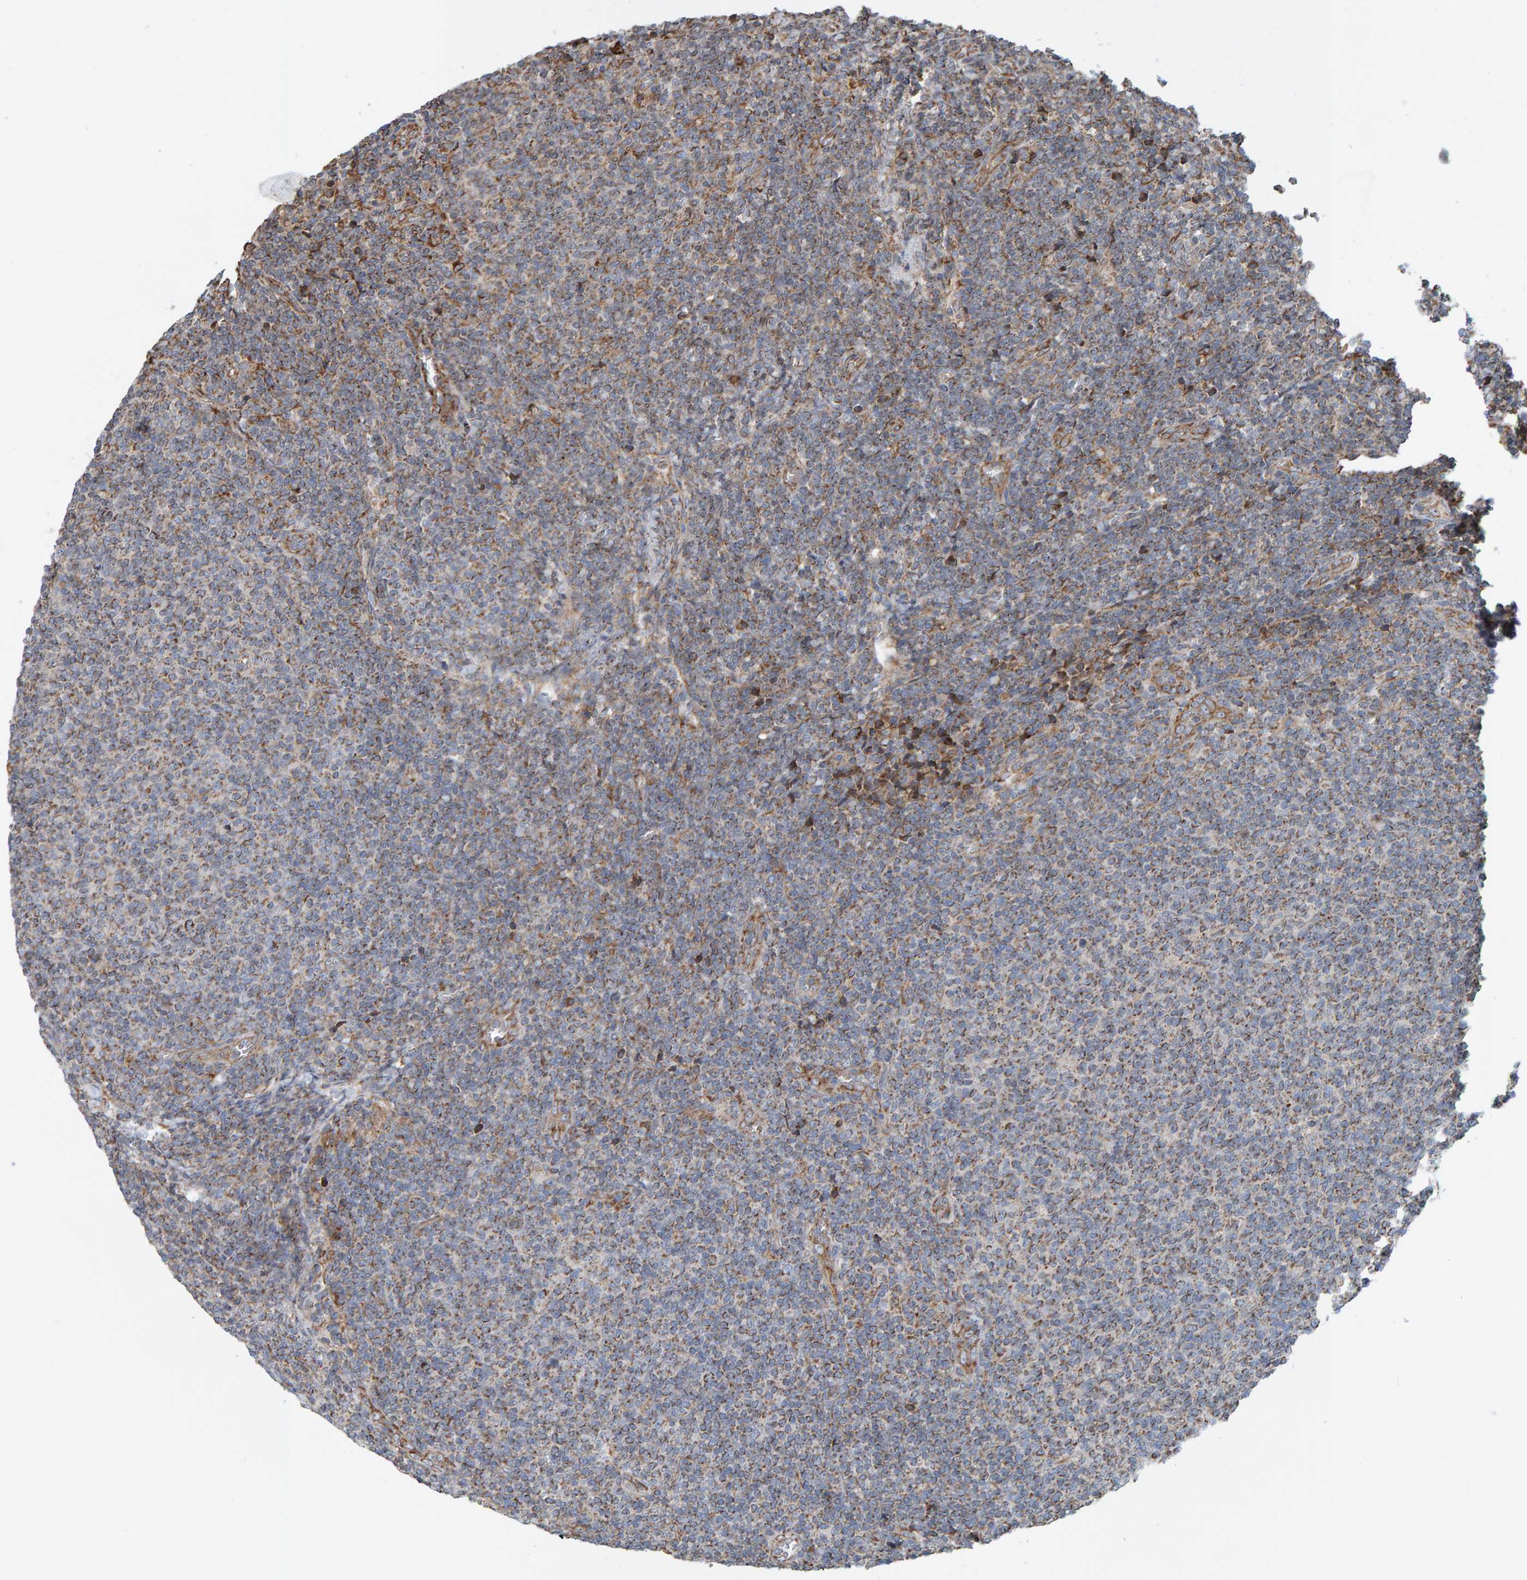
{"staining": {"intensity": "moderate", "quantity": ">75%", "location": "cytoplasmic/membranous"}, "tissue": "lymphoma", "cell_type": "Tumor cells", "image_type": "cancer", "snomed": [{"axis": "morphology", "description": "Malignant lymphoma, non-Hodgkin's type, Low grade"}, {"axis": "topography", "description": "Lymph node"}], "caption": "Immunohistochemical staining of human lymphoma displays medium levels of moderate cytoplasmic/membranous protein expression in about >75% of tumor cells. Ihc stains the protein in brown and the nuclei are stained blue.", "gene": "MRPL45", "patient": {"sex": "male", "age": 66}}